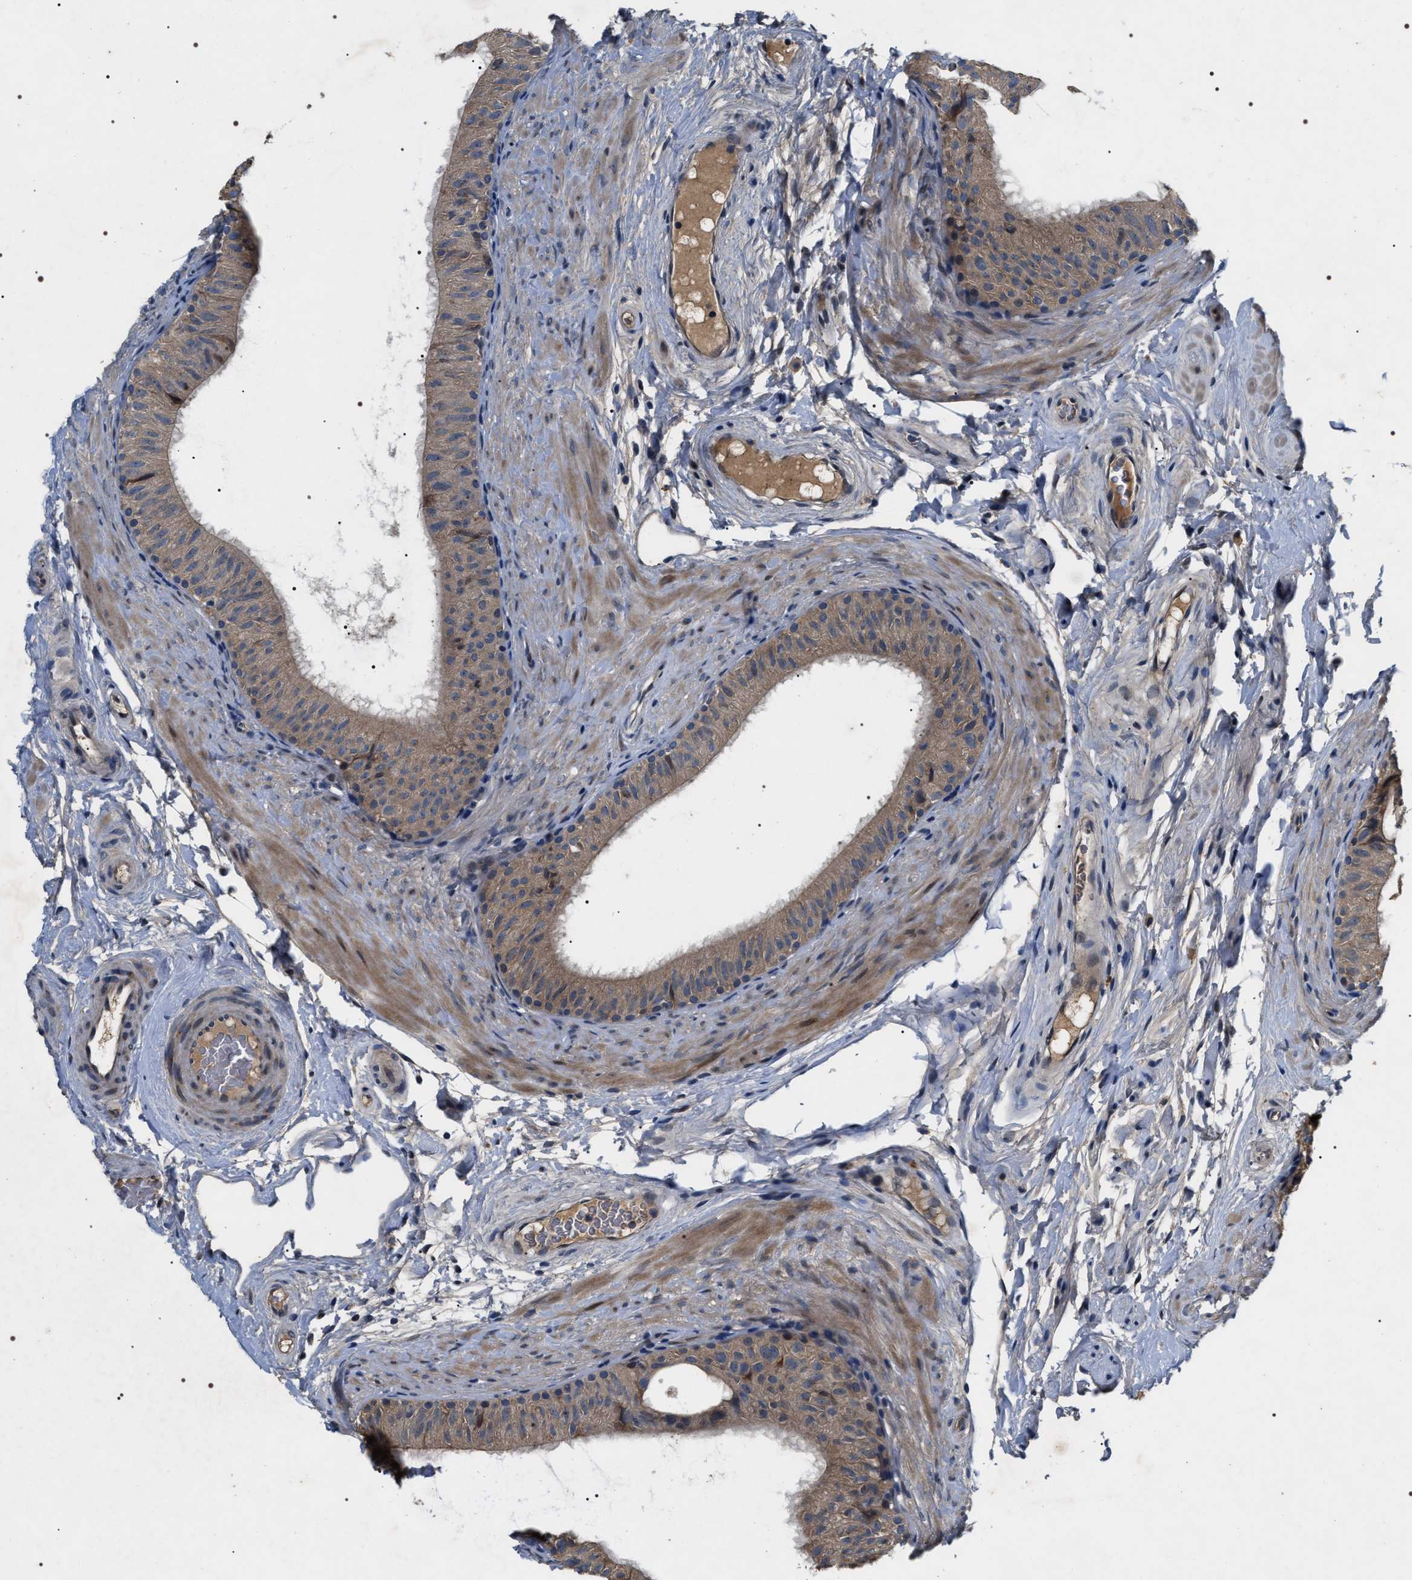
{"staining": {"intensity": "moderate", "quantity": "25%-75%", "location": "cytoplasmic/membranous"}, "tissue": "epididymis", "cell_type": "Glandular cells", "image_type": "normal", "snomed": [{"axis": "morphology", "description": "Normal tissue, NOS"}, {"axis": "topography", "description": "Epididymis"}], "caption": "IHC (DAB (3,3'-diaminobenzidine)) staining of normal human epididymis shows moderate cytoplasmic/membranous protein expression in about 25%-75% of glandular cells. IHC stains the protein of interest in brown and the nuclei are stained blue.", "gene": "IFT81", "patient": {"sex": "male", "age": 34}}